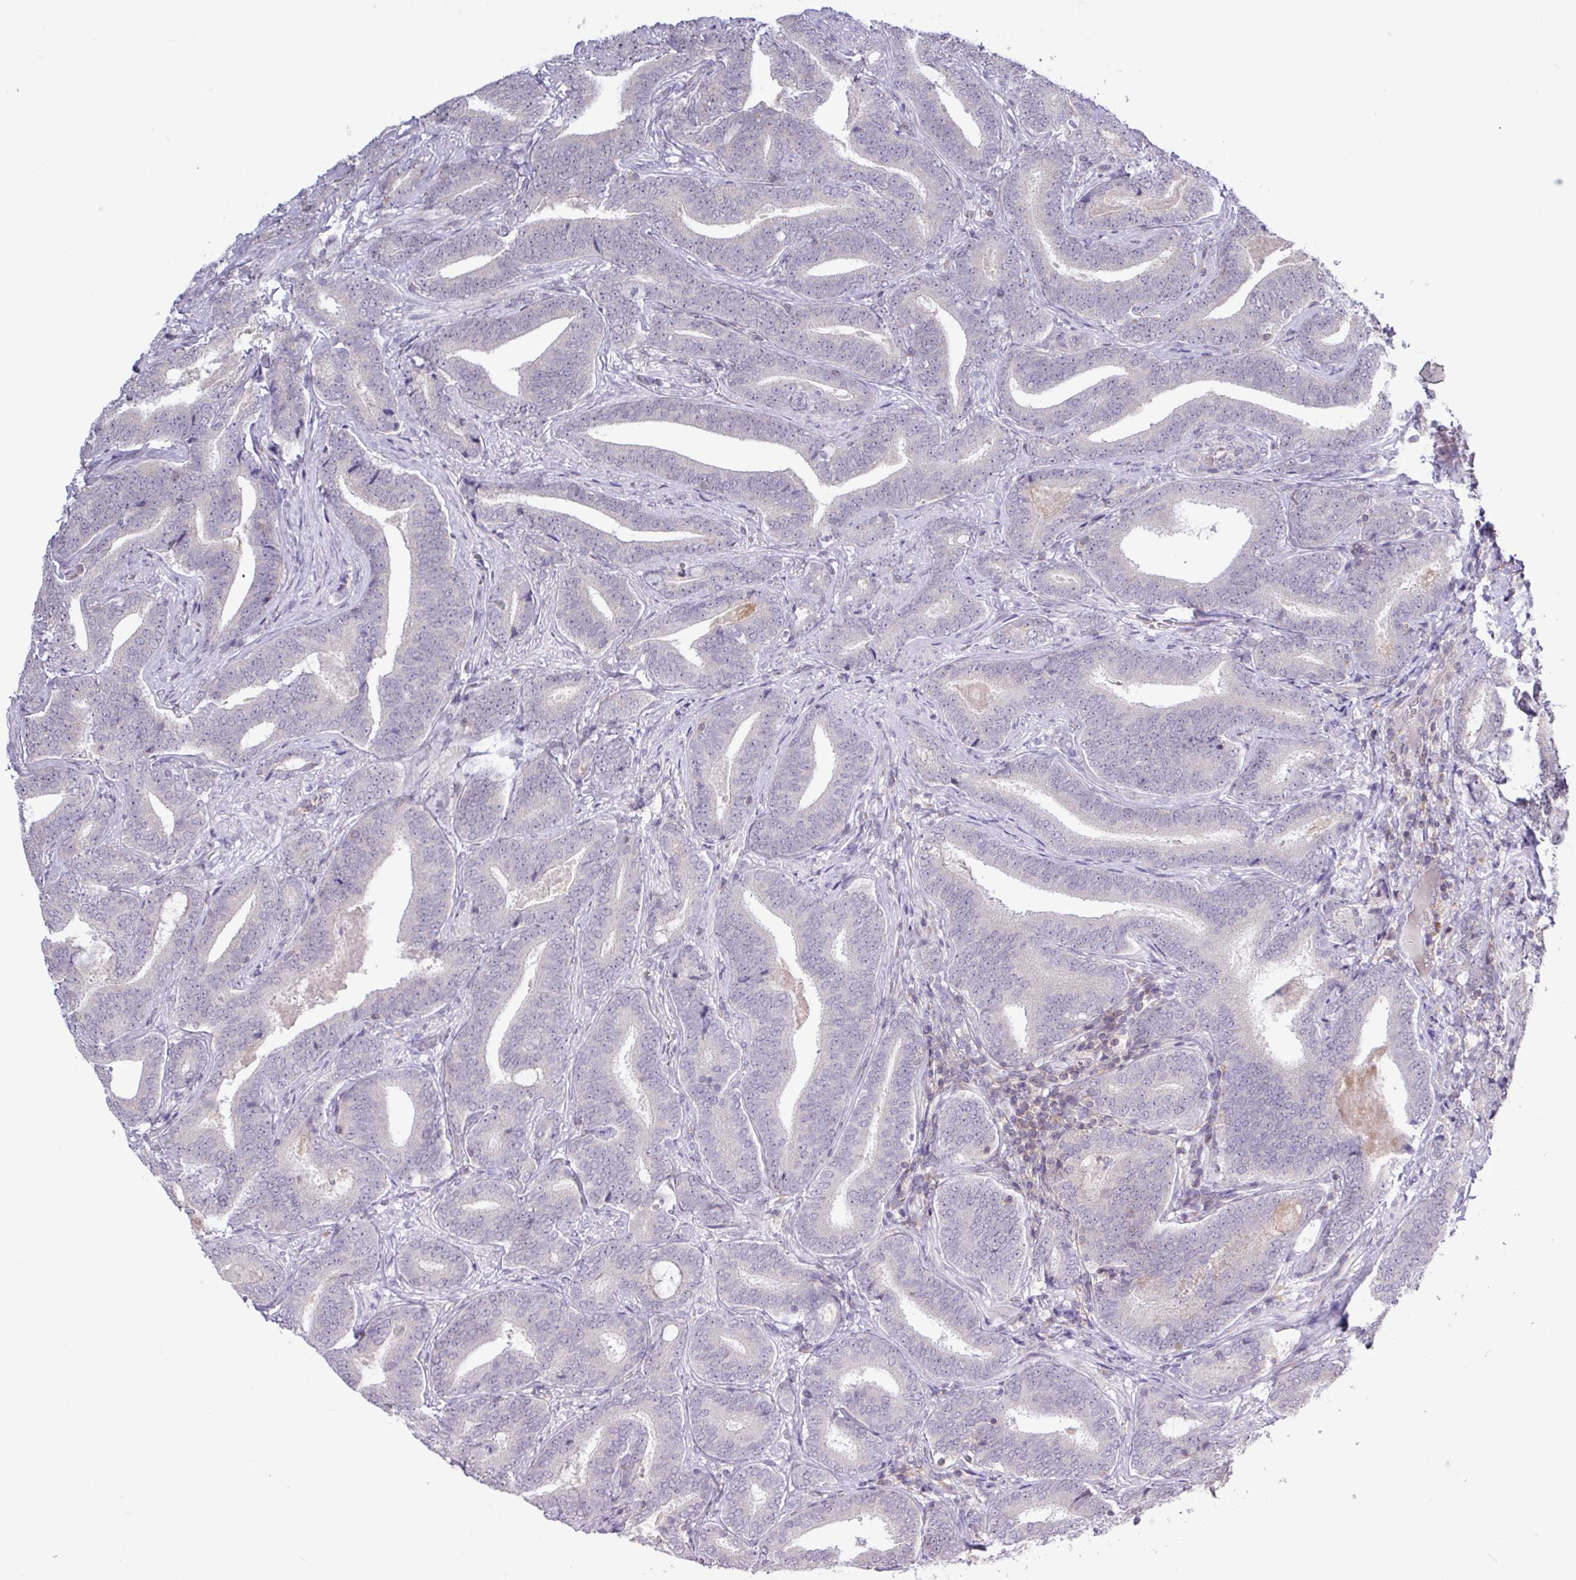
{"staining": {"intensity": "negative", "quantity": "none", "location": "none"}, "tissue": "prostate cancer", "cell_type": "Tumor cells", "image_type": "cancer", "snomed": [{"axis": "morphology", "description": "Adenocarcinoma, Low grade"}, {"axis": "topography", "description": "Prostate and seminal vesicle, NOS"}], "caption": "Immunohistochemistry (IHC) micrograph of human adenocarcinoma (low-grade) (prostate) stained for a protein (brown), which exhibits no positivity in tumor cells.", "gene": "RTL3", "patient": {"sex": "male", "age": 61}}